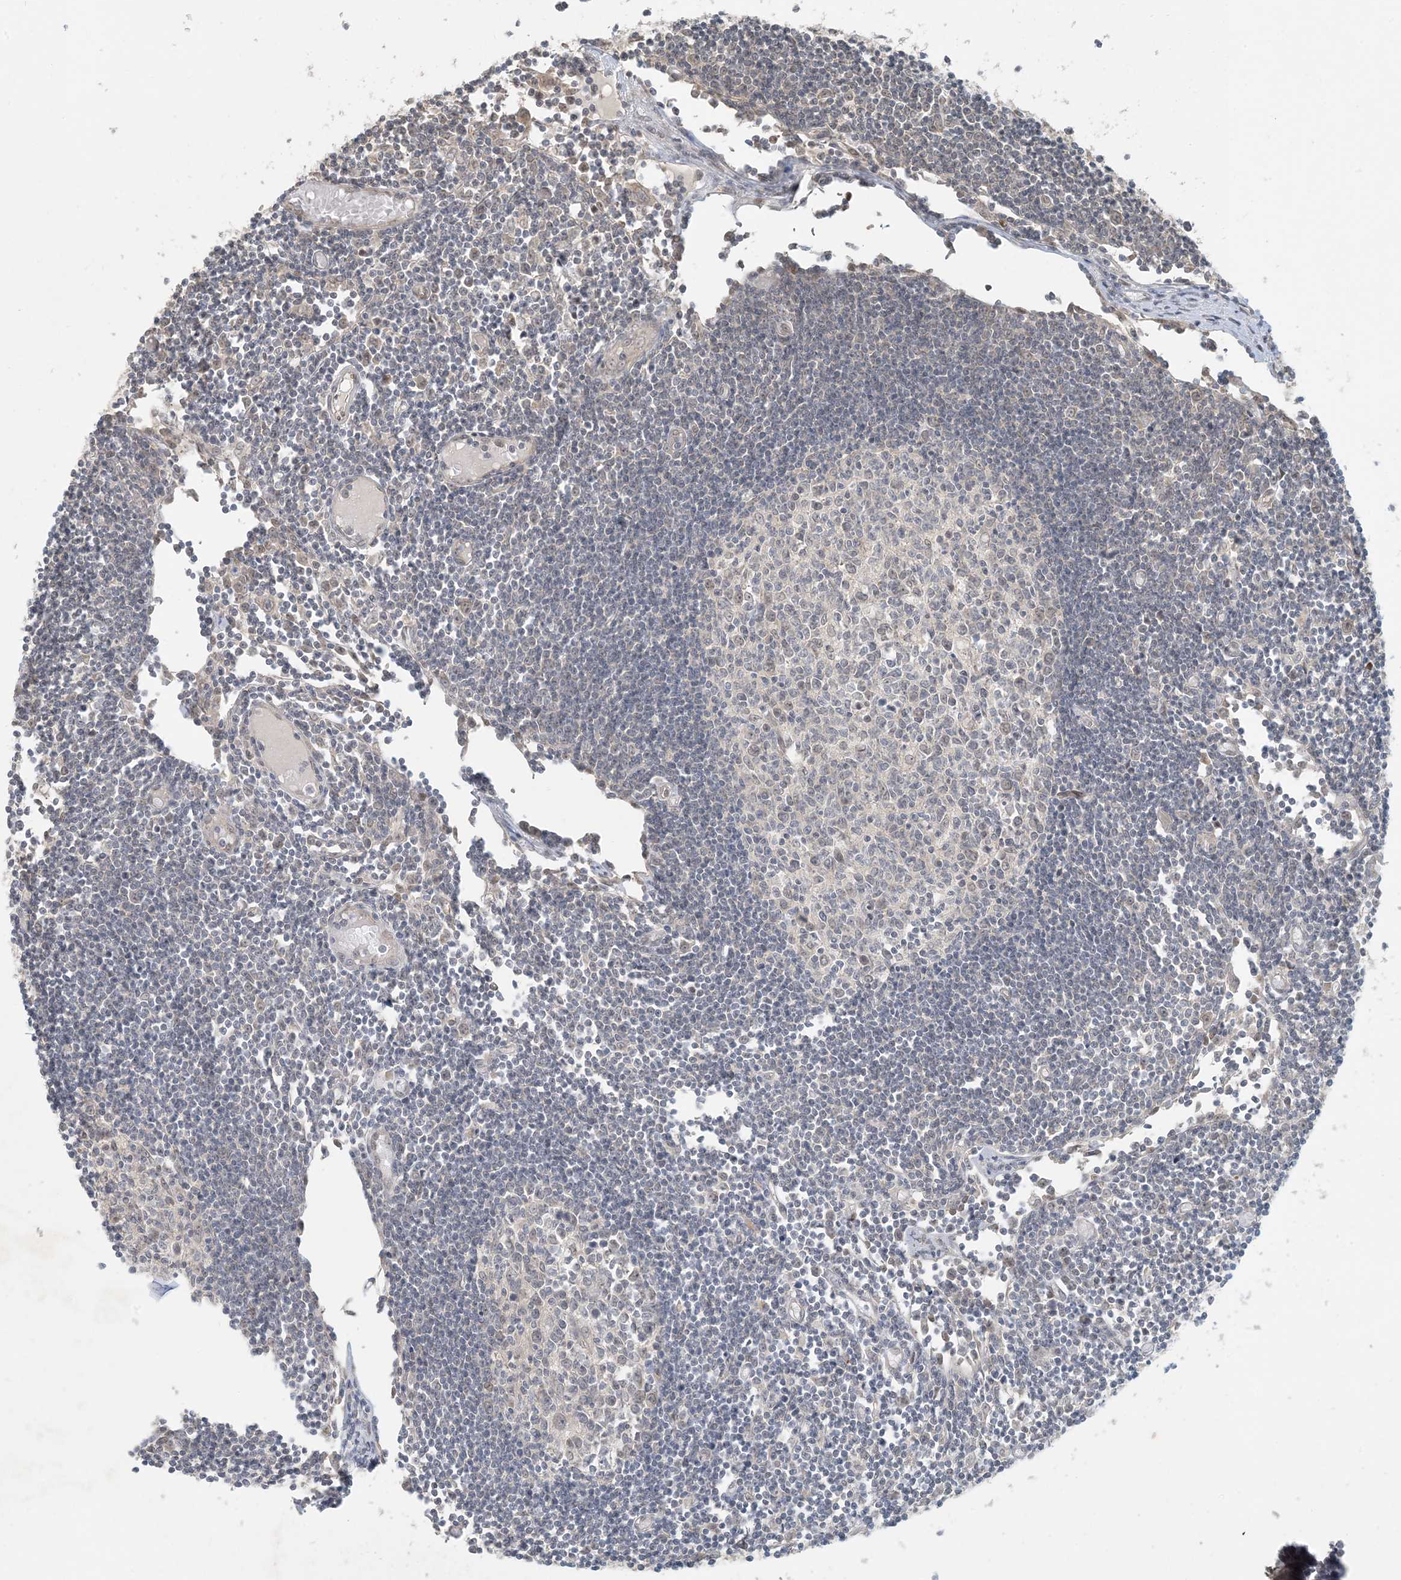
{"staining": {"intensity": "negative", "quantity": "none", "location": "none"}, "tissue": "lymph node", "cell_type": "Germinal center cells", "image_type": "normal", "snomed": [{"axis": "morphology", "description": "Normal tissue, NOS"}, {"axis": "topography", "description": "Lymph node"}], "caption": "There is no significant staining in germinal center cells of lymph node. (Immunohistochemistry, brightfield microscopy, high magnification).", "gene": "BCORL1", "patient": {"sex": "female", "age": 11}}